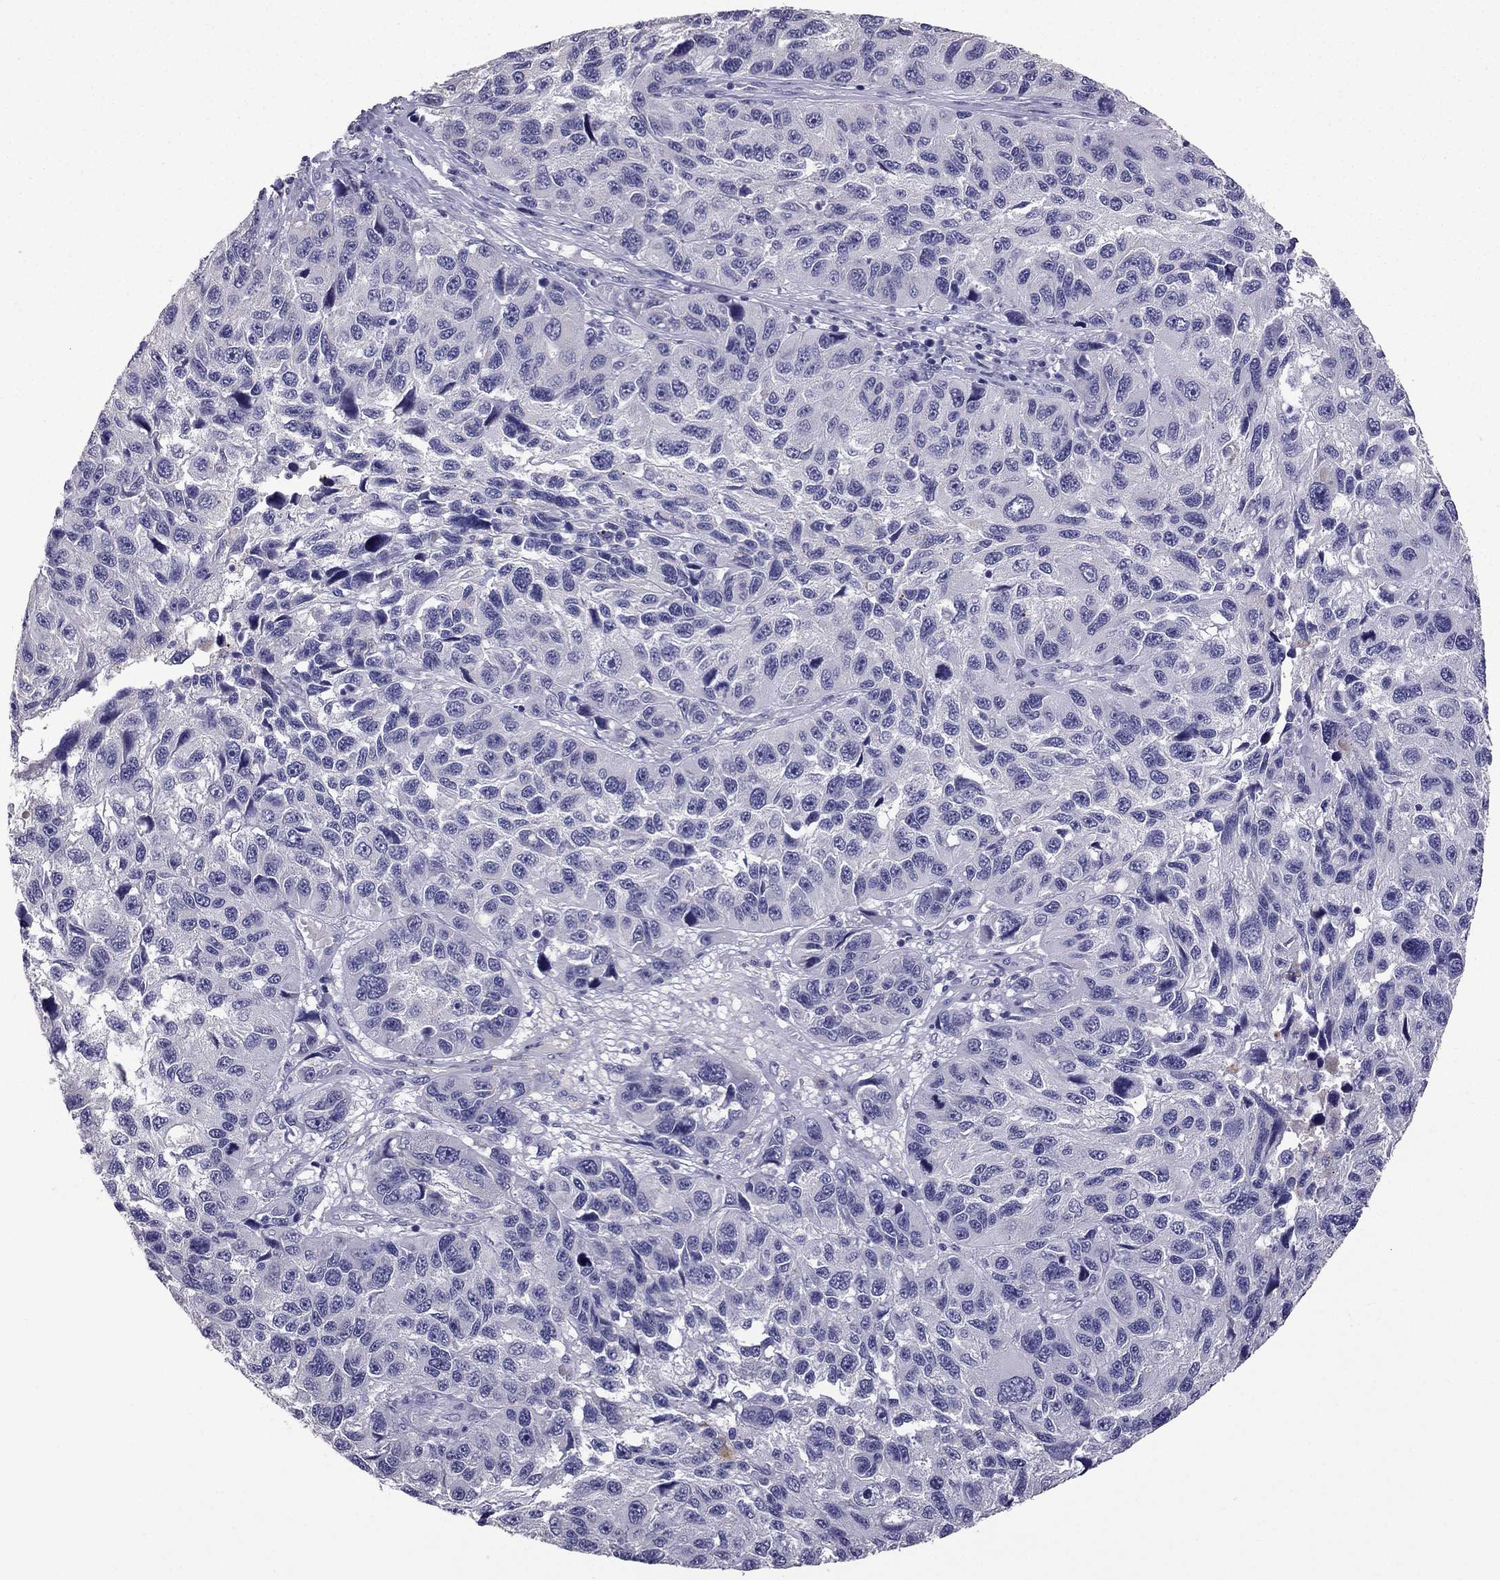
{"staining": {"intensity": "negative", "quantity": "none", "location": "none"}, "tissue": "melanoma", "cell_type": "Tumor cells", "image_type": "cancer", "snomed": [{"axis": "morphology", "description": "Malignant melanoma, NOS"}, {"axis": "topography", "description": "Skin"}], "caption": "The IHC photomicrograph has no significant expression in tumor cells of malignant melanoma tissue.", "gene": "SCG5", "patient": {"sex": "male", "age": 53}}